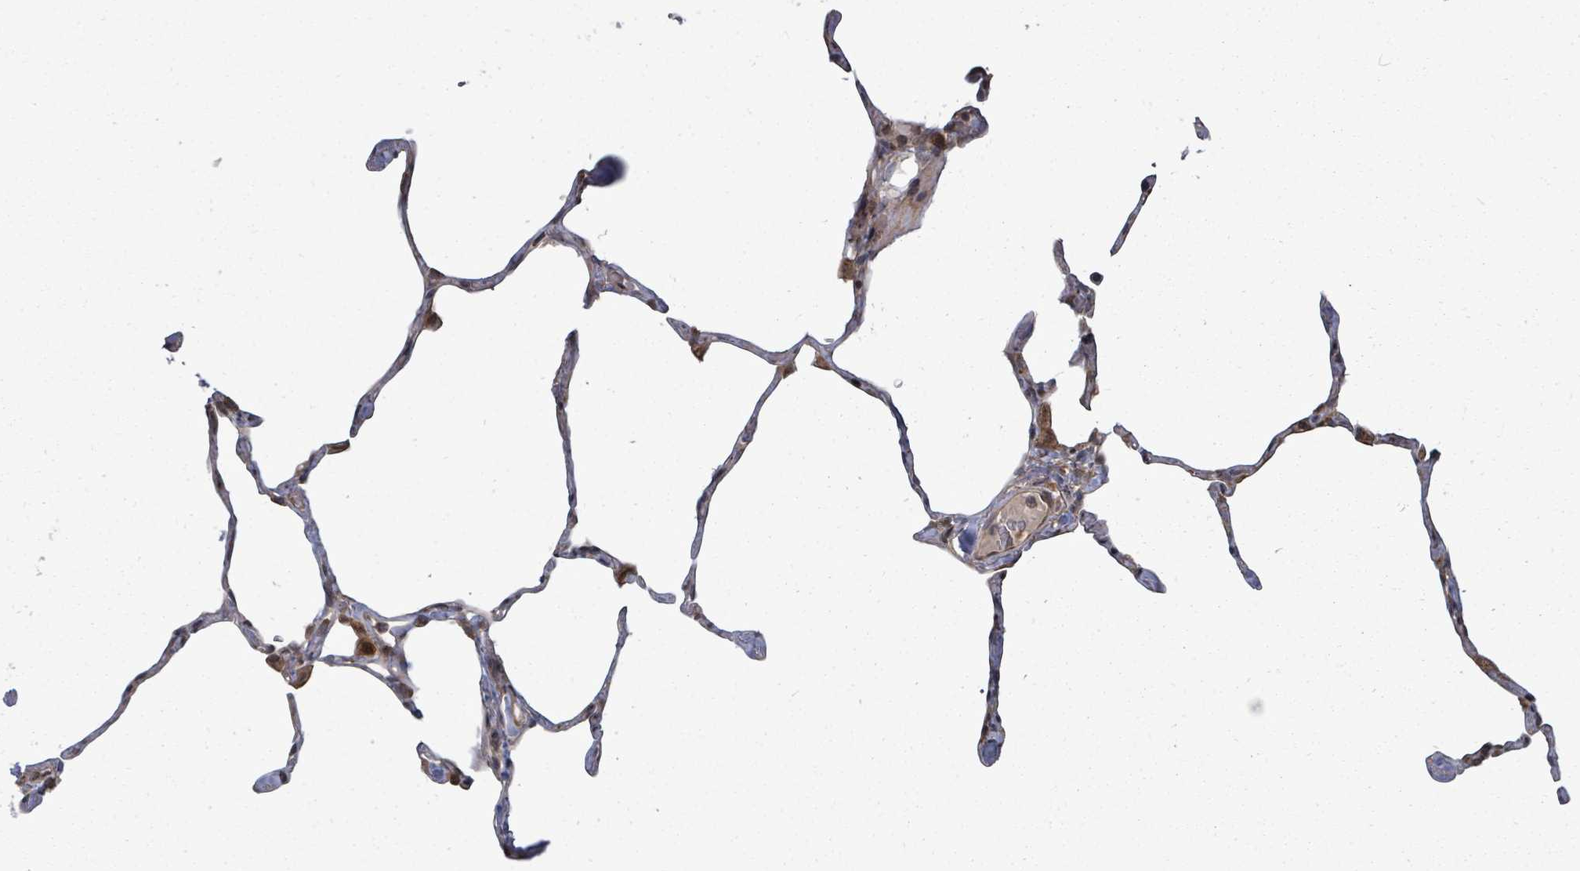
{"staining": {"intensity": "strong", "quantity": "<25%", "location": "cytoplasmic/membranous"}, "tissue": "lung", "cell_type": "Alveolar cells", "image_type": "normal", "snomed": [{"axis": "morphology", "description": "Normal tissue, NOS"}, {"axis": "topography", "description": "Lung"}], "caption": "This image demonstrates IHC staining of benign human lung, with medium strong cytoplasmic/membranous positivity in approximately <25% of alveolar cells.", "gene": "EIF3CL", "patient": {"sex": "male", "age": 65}}